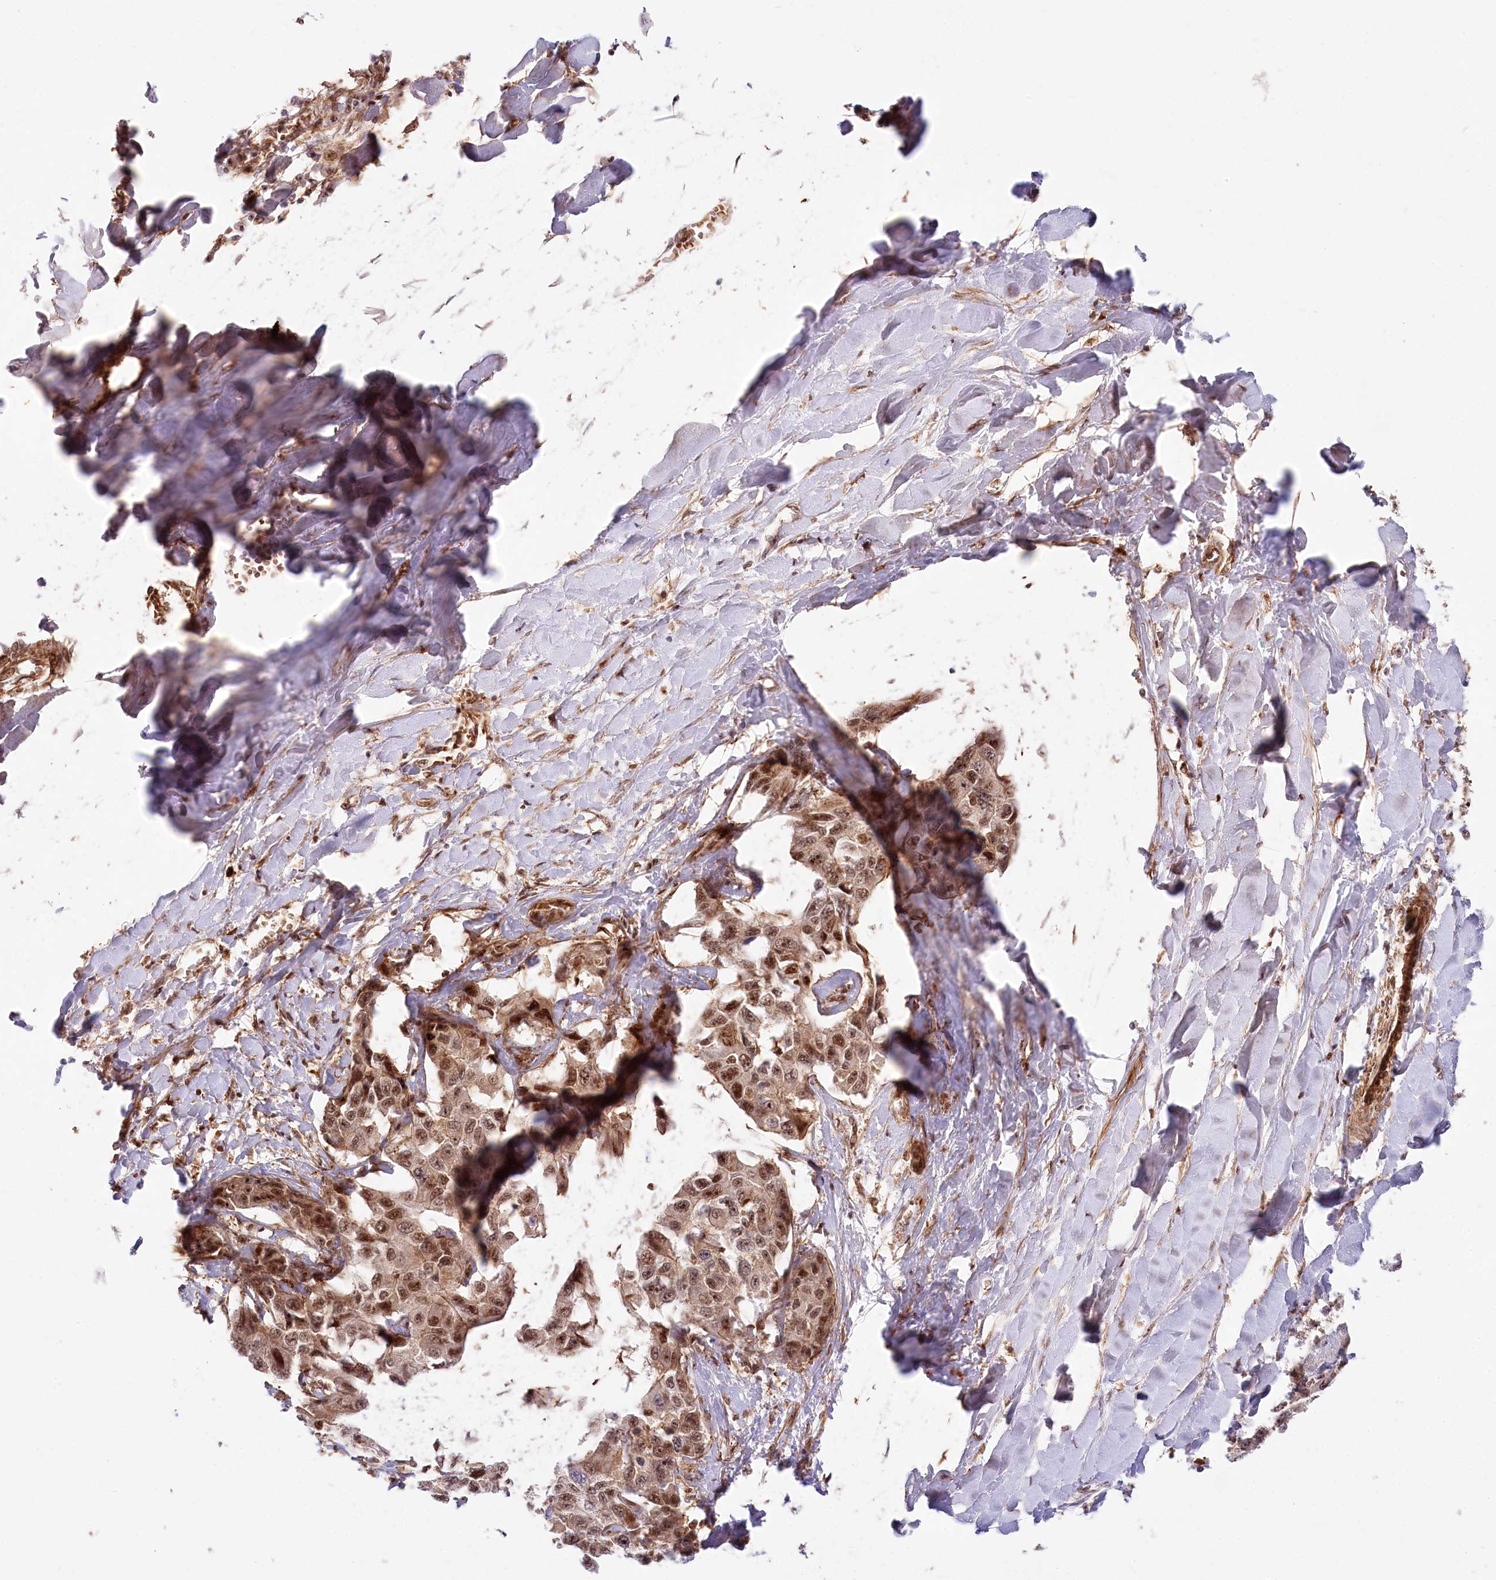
{"staining": {"intensity": "moderate", "quantity": ">75%", "location": "nuclear"}, "tissue": "liver cancer", "cell_type": "Tumor cells", "image_type": "cancer", "snomed": [{"axis": "morphology", "description": "Cholangiocarcinoma"}, {"axis": "topography", "description": "Liver"}], "caption": "This histopathology image demonstrates IHC staining of human liver cancer (cholangiocarcinoma), with medium moderate nuclear expression in about >75% of tumor cells.", "gene": "TUBGCP2", "patient": {"sex": "male", "age": 59}}